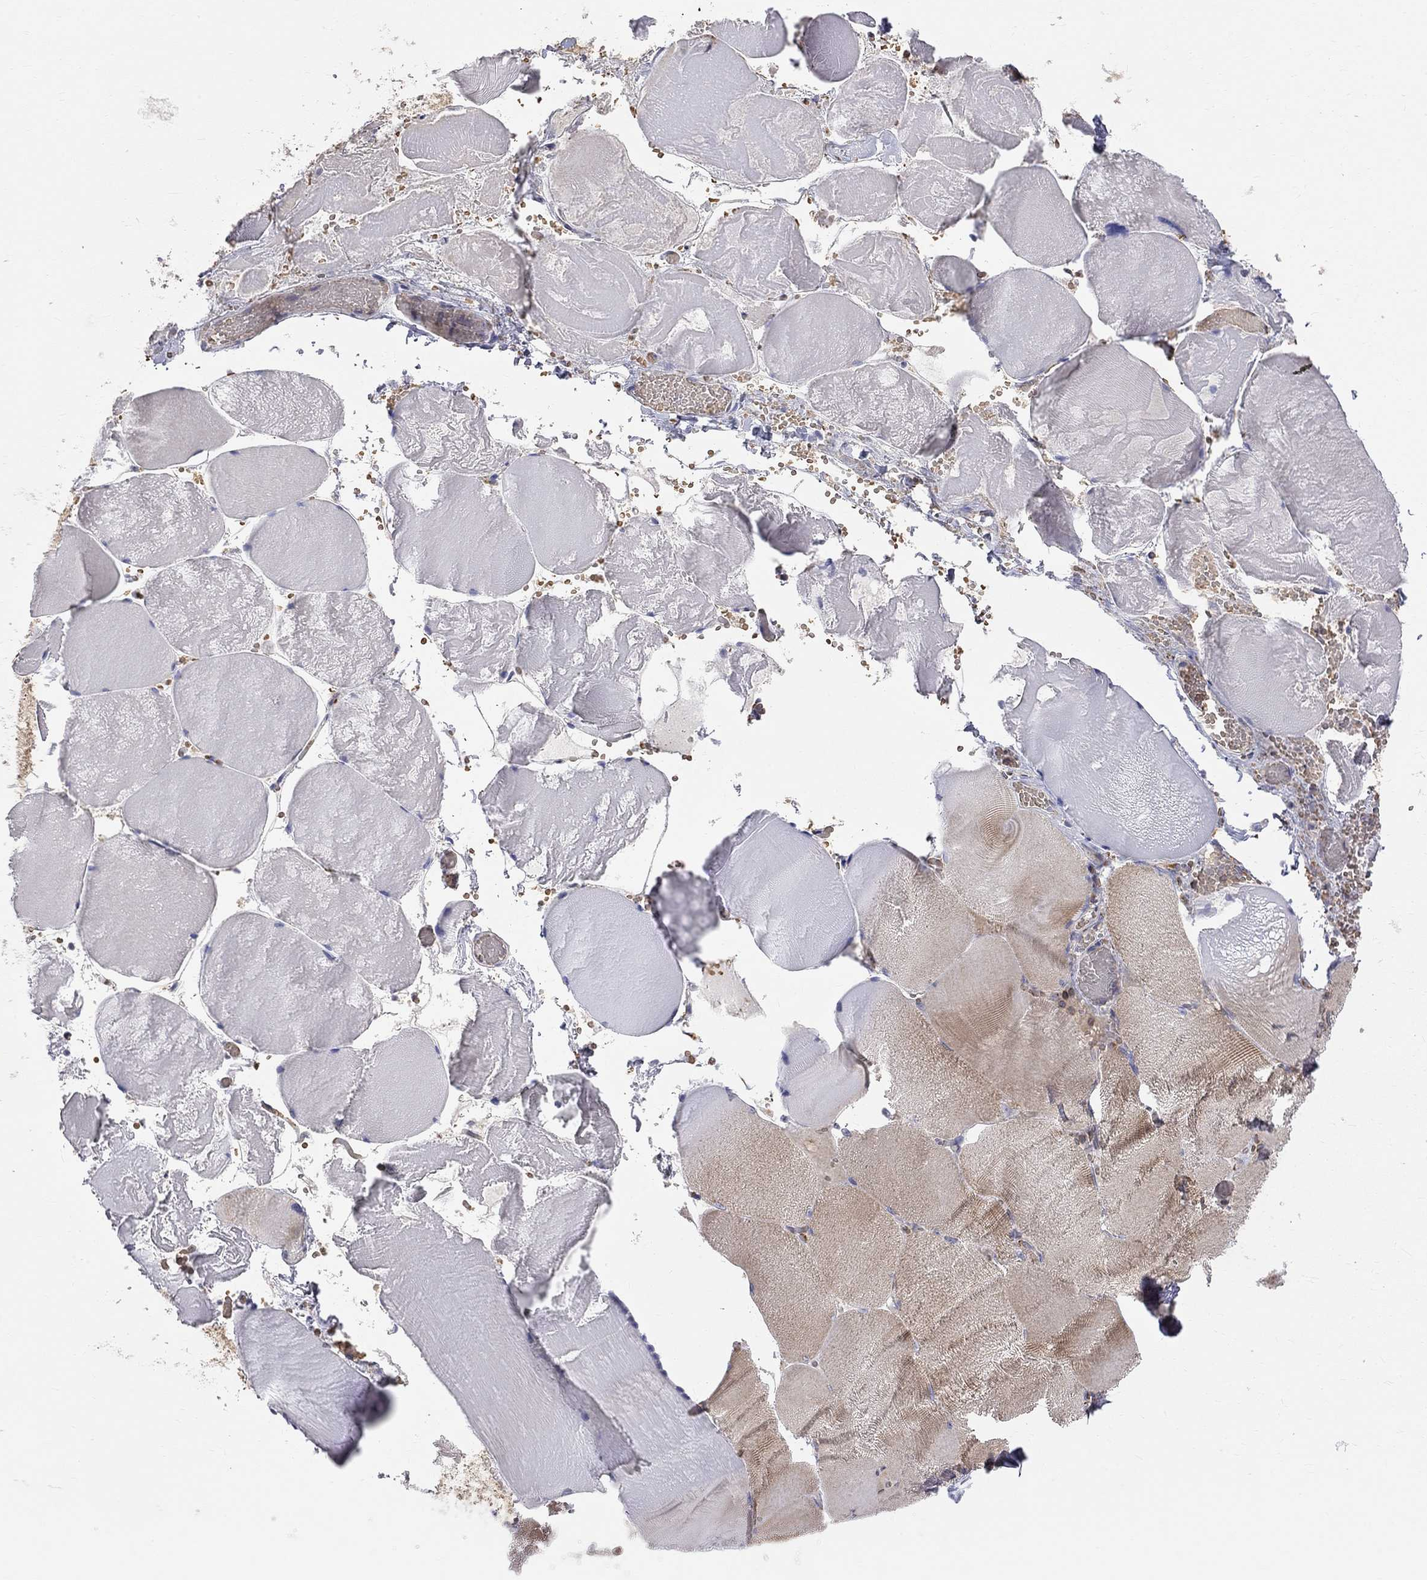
{"staining": {"intensity": "moderate", "quantity": "<25%", "location": "cytoplasmic/membranous"}, "tissue": "skeletal muscle", "cell_type": "Myocytes", "image_type": "normal", "snomed": [{"axis": "morphology", "description": "Normal tissue, NOS"}, {"axis": "morphology", "description": "Malignant melanoma, Metastatic site"}, {"axis": "topography", "description": "Skeletal muscle"}], "caption": "DAB immunohistochemical staining of normal skeletal muscle reveals moderate cytoplasmic/membranous protein positivity in about <25% of myocytes.", "gene": "CASTOR1", "patient": {"sex": "male", "age": 50}}